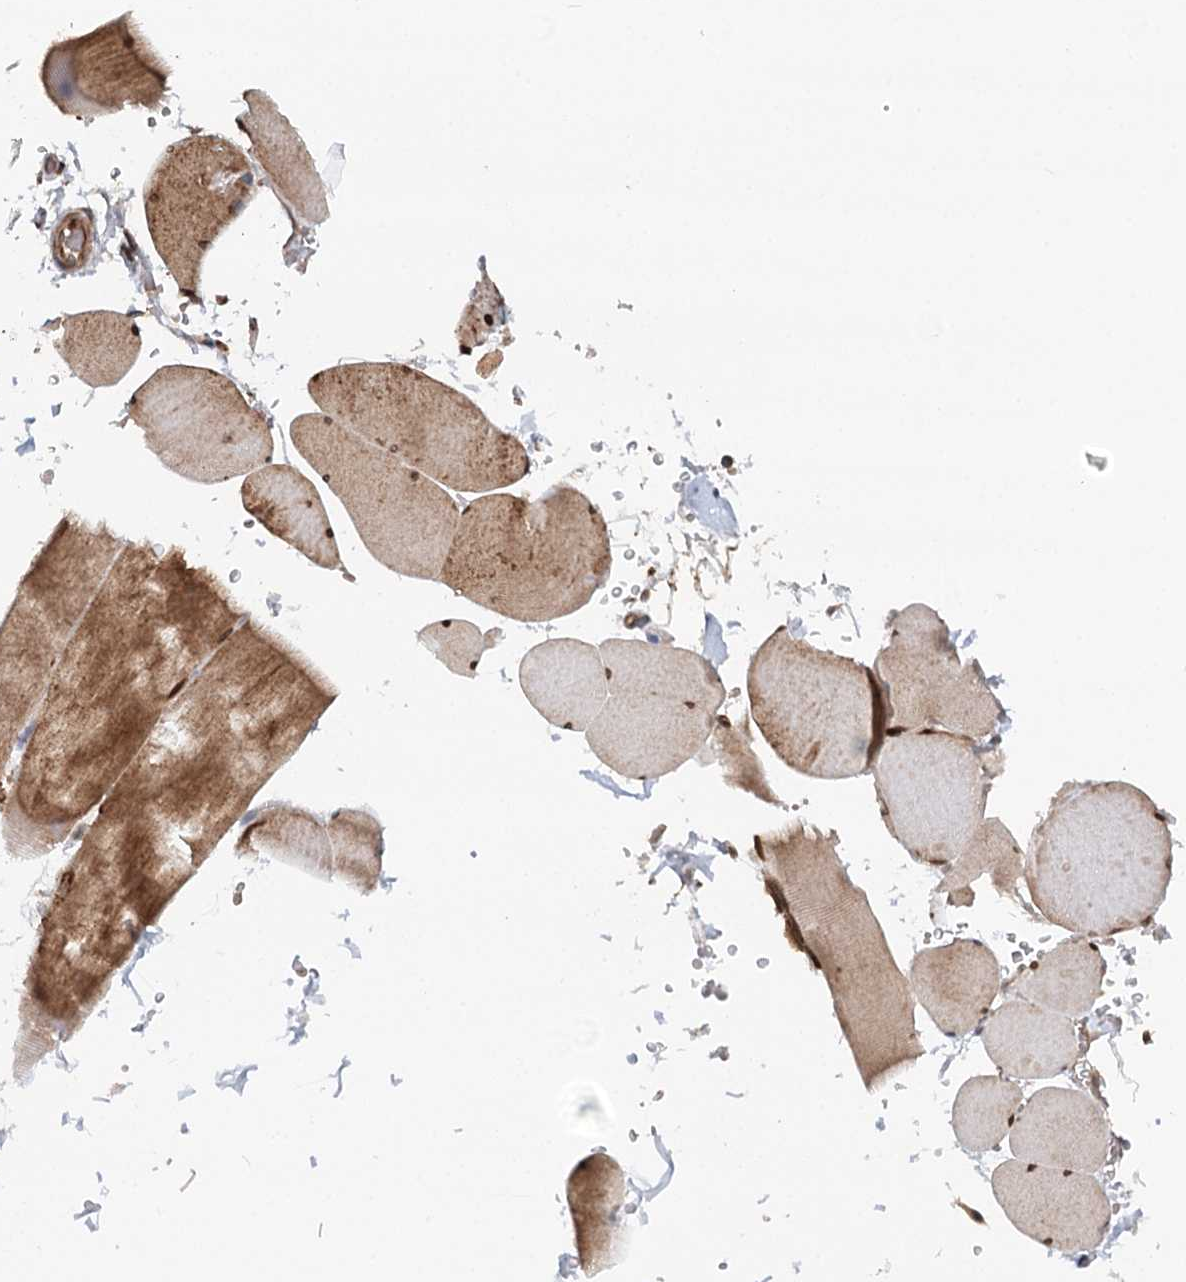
{"staining": {"intensity": "strong", "quantity": ">75%", "location": "cytoplasmic/membranous,nuclear"}, "tissue": "skeletal muscle", "cell_type": "Myocytes", "image_type": "normal", "snomed": [{"axis": "morphology", "description": "Normal tissue, NOS"}, {"axis": "topography", "description": "Skeletal muscle"}, {"axis": "topography", "description": "Head-Neck"}], "caption": "IHC of unremarkable skeletal muscle shows high levels of strong cytoplasmic/membranous,nuclear expression in about >75% of myocytes.", "gene": "RNF111", "patient": {"sex": "male", "age": 66}}